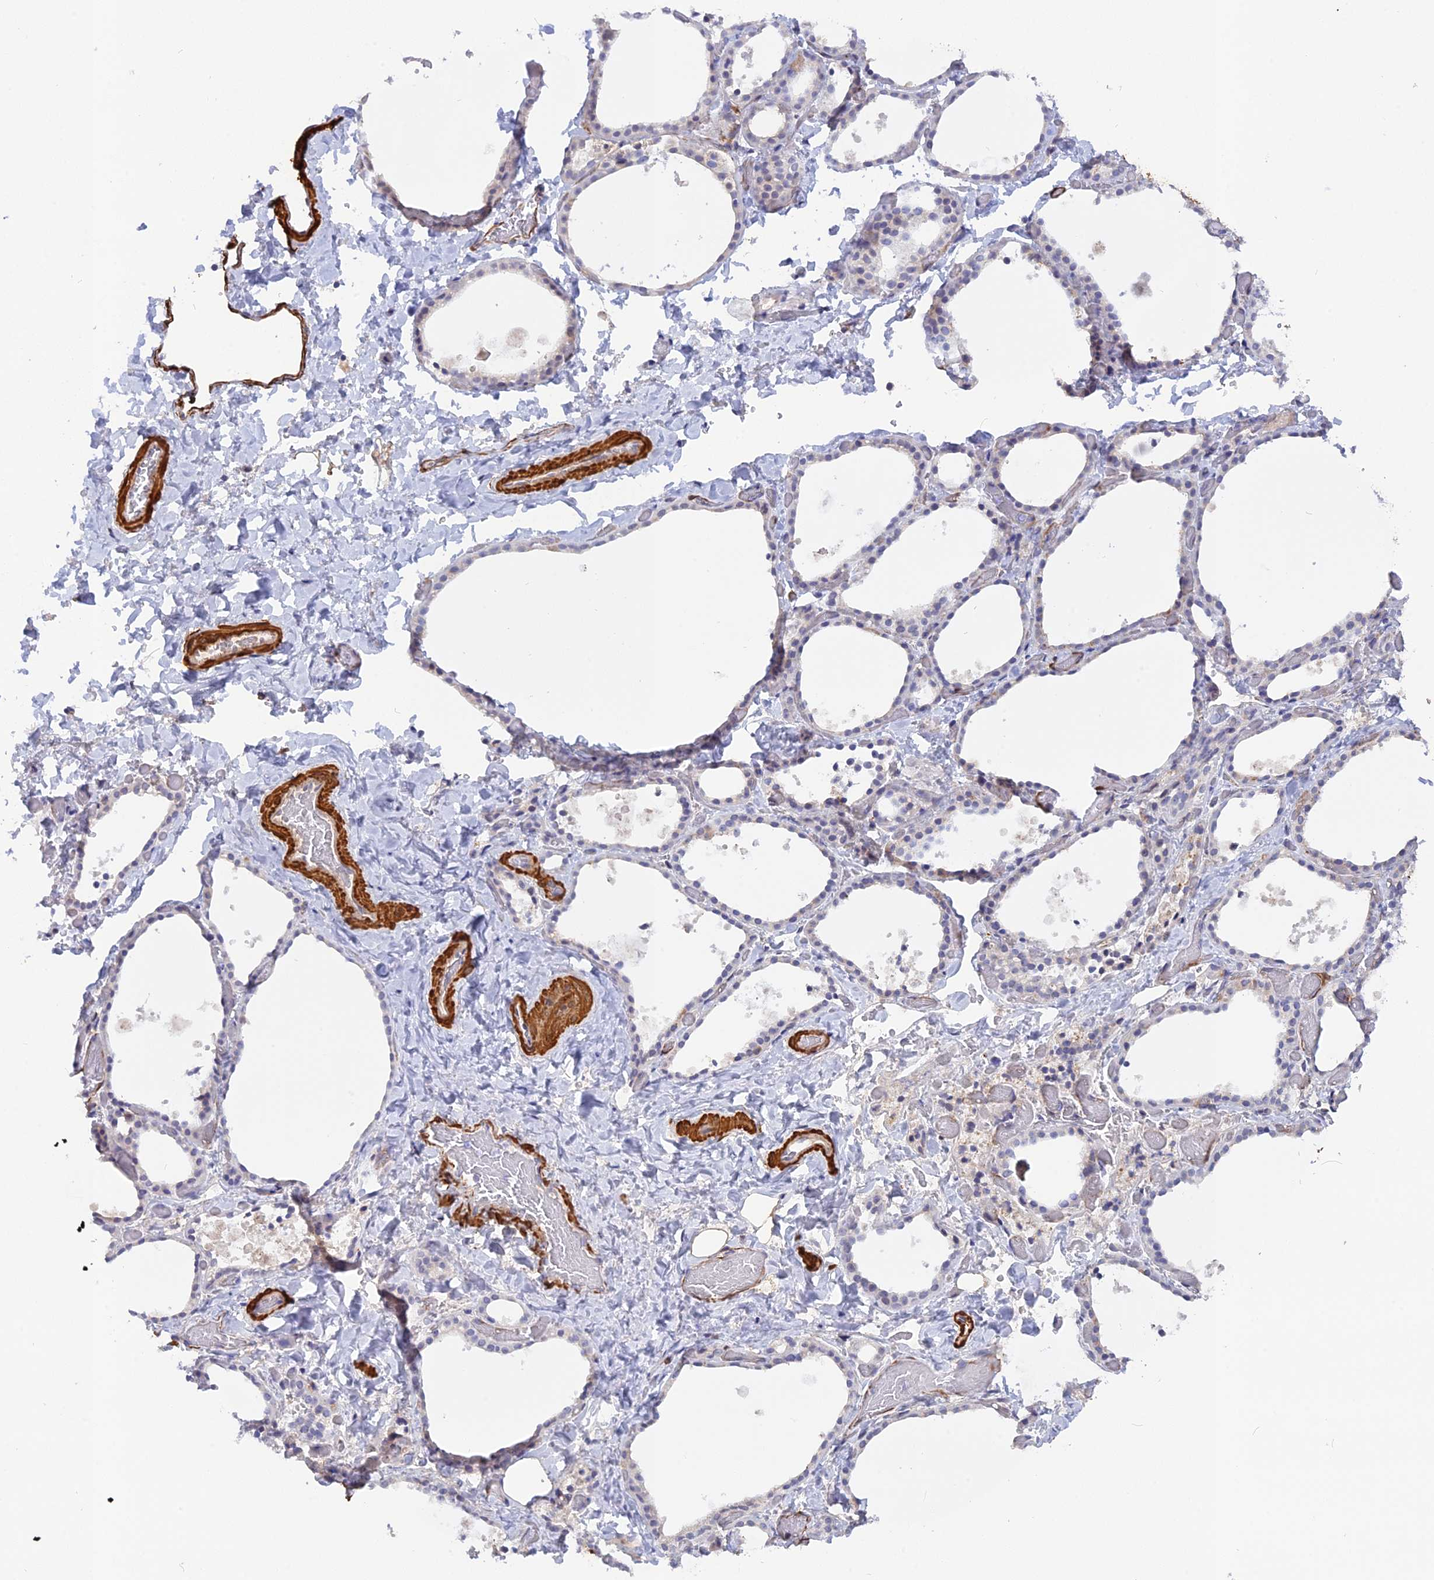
{"staining": {"intensity": "weak", "quantity": "<25%", "location": "cytoplasmic/membranous"}, "tissue": "thyroid gland", "cell_type": "Glandular cells", "image_type": "normal", "snomed": [{"axis": "morphology", "description": "Normal tissue, NOS"}, {"axis": "topography", "description": "Thyroid gland"}], "caption": "Glandular cells are negative for brown protein staining in normal thyroid gland. (DAB IHC, high magnification).", "gene": "CCDC154", "patient": {"sex": "female", "age": 44}}